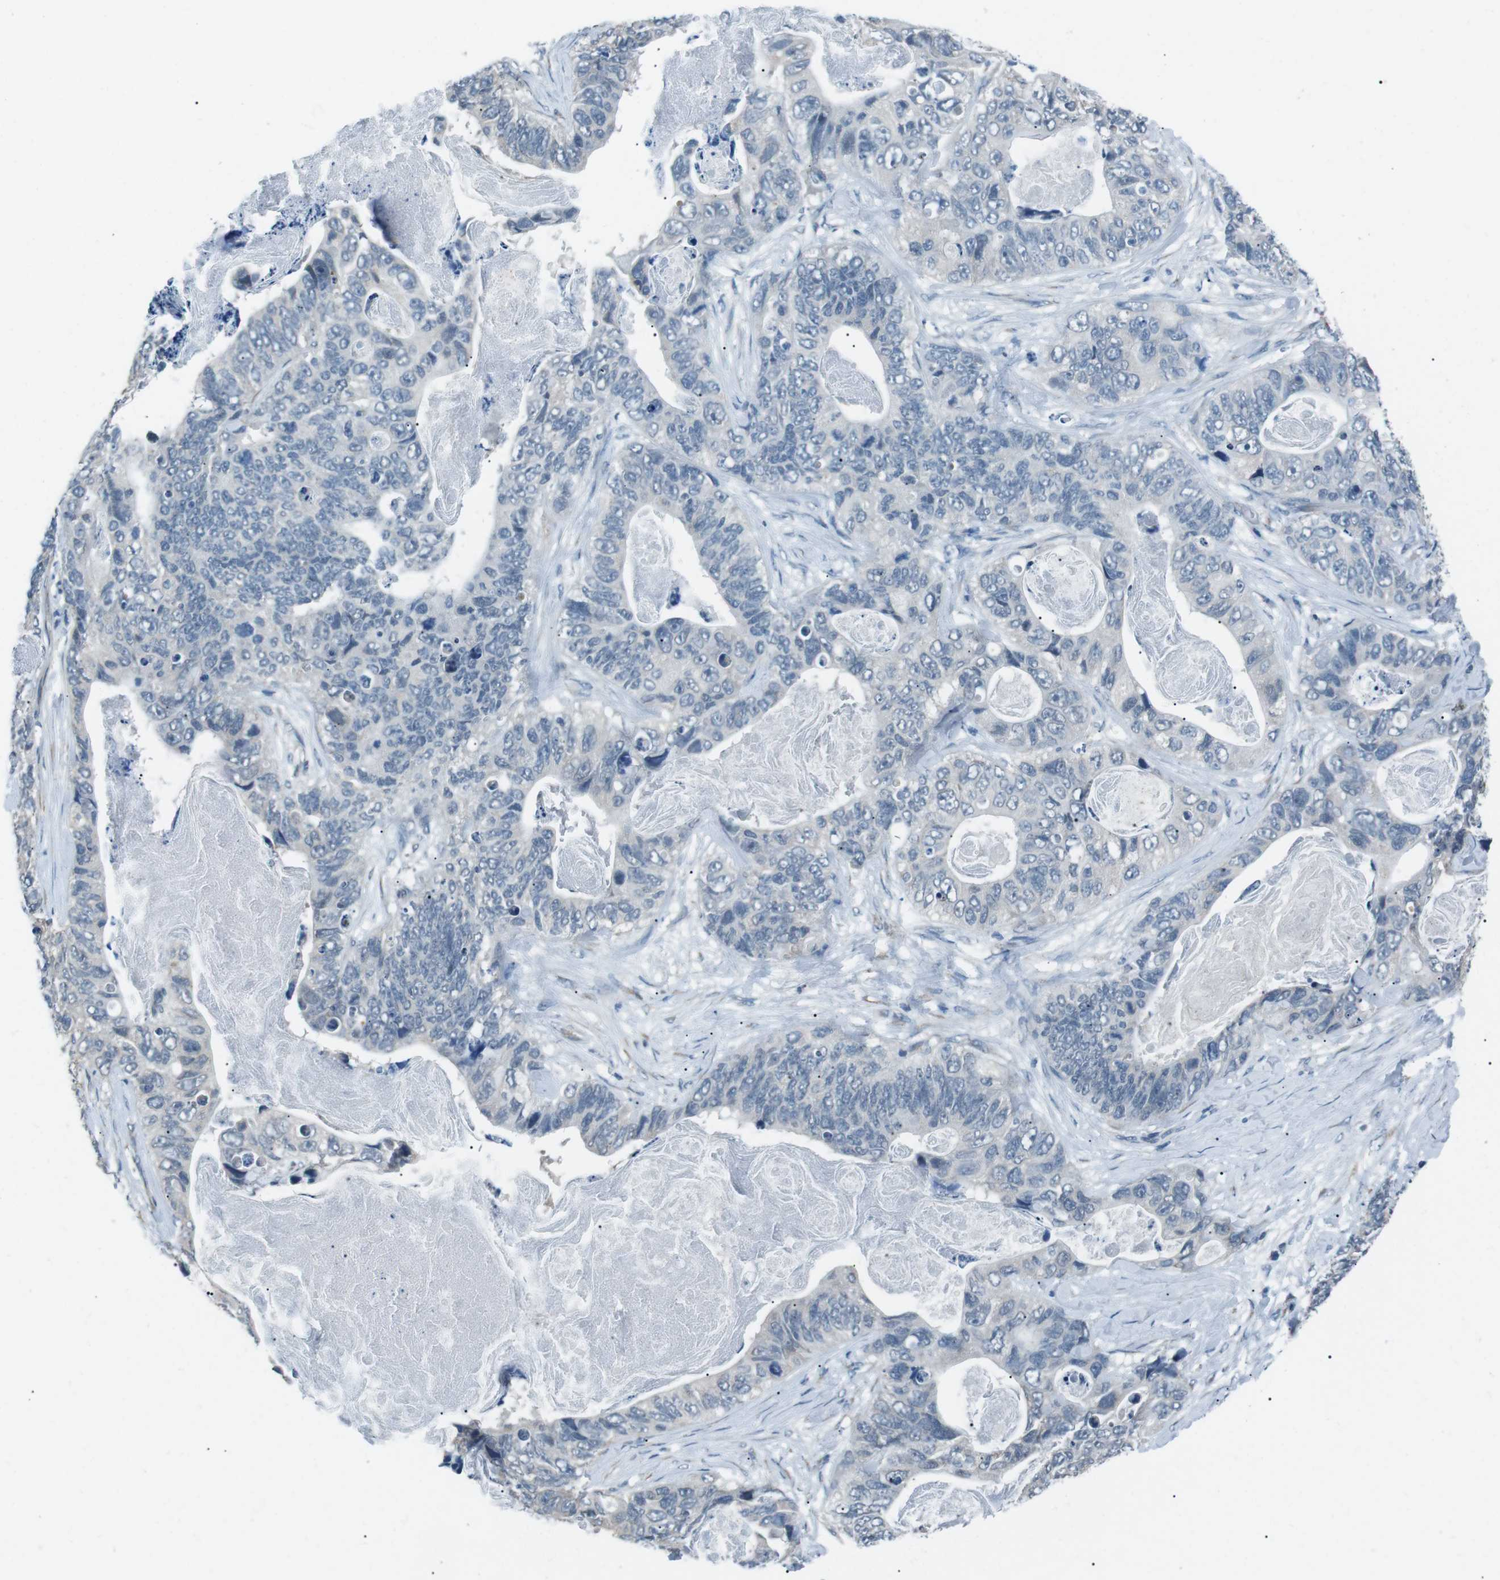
{"staining": {"intensity": "negative", "quantity": "none", "location": "none"}, "tissue": "stomach cancer", "cell_type": "Tumor cells", "image_type": "cancer", "snomed": [{"axis": "morphology", "description": "Adenocarcinoma, NOS"}, {"axis": "topography", "description": "Stomach"}], "caption": "Immunohistochemical staining of adenocarcinoma (stomach) exhibits no significant staining in tumor cells.", "gene": "SERPINB2", "patient": {"sex": "female", "age": 89}}